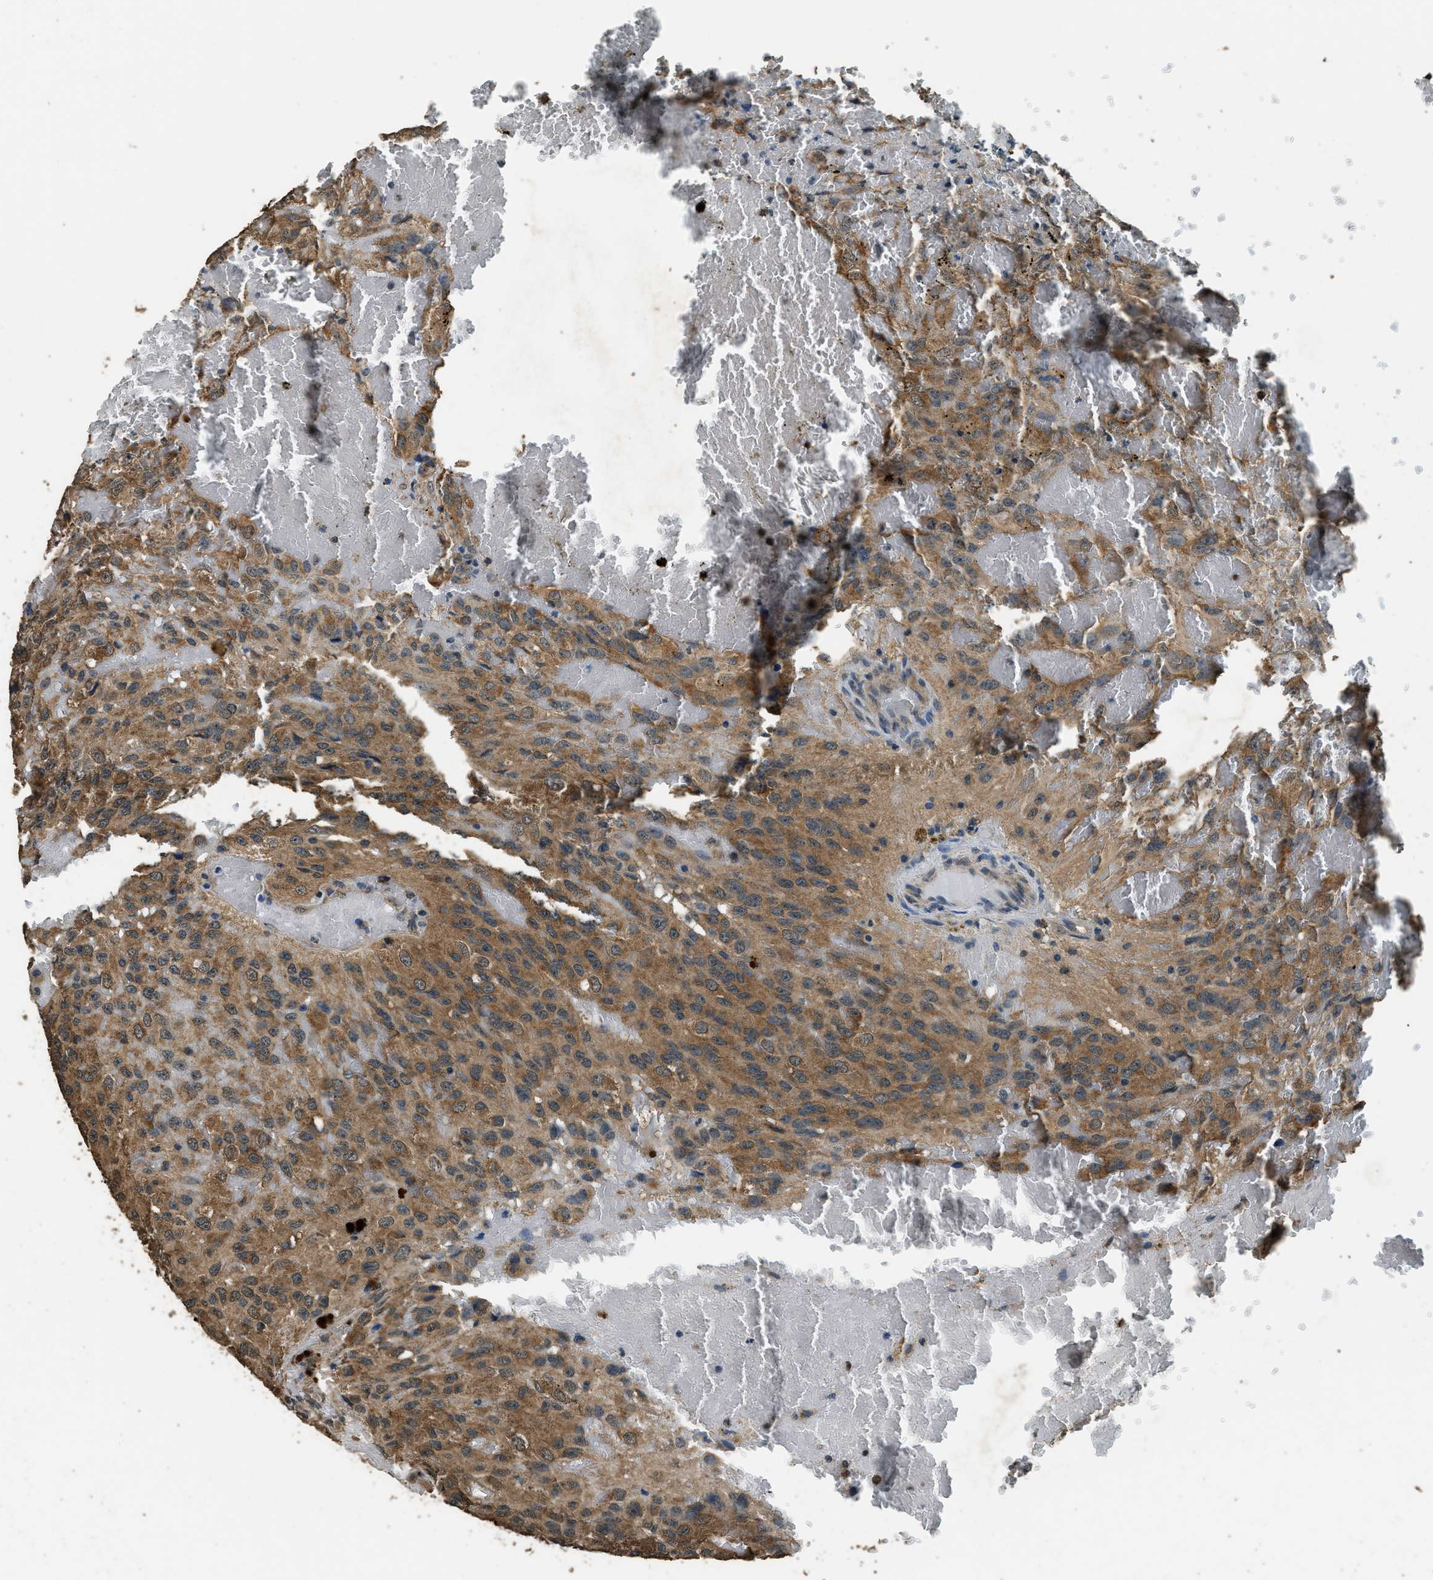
{"staining": {"intensity": "moderate", "quantity": ">75%", "location": "cytoplasmic/membranous"}, "tissue": "glioma", "cell_type": "Tumor cells", "image_type": "cancer", "snomed": [{"axis": "morphology", "description": "Glioma, malignant, High grade"}, {"axis": "topography", "description": "Brain"}], "caption": "Glioma tissue exhibits moderate cytoplasmic/membranous positivity in about >75% of tumor cells, visualized by immunohistochemistry. (DAB IHC with brightfield microscopy, high magnification).", "gene": "SALL3", "patient": {"sex": "male", "age": 32}}